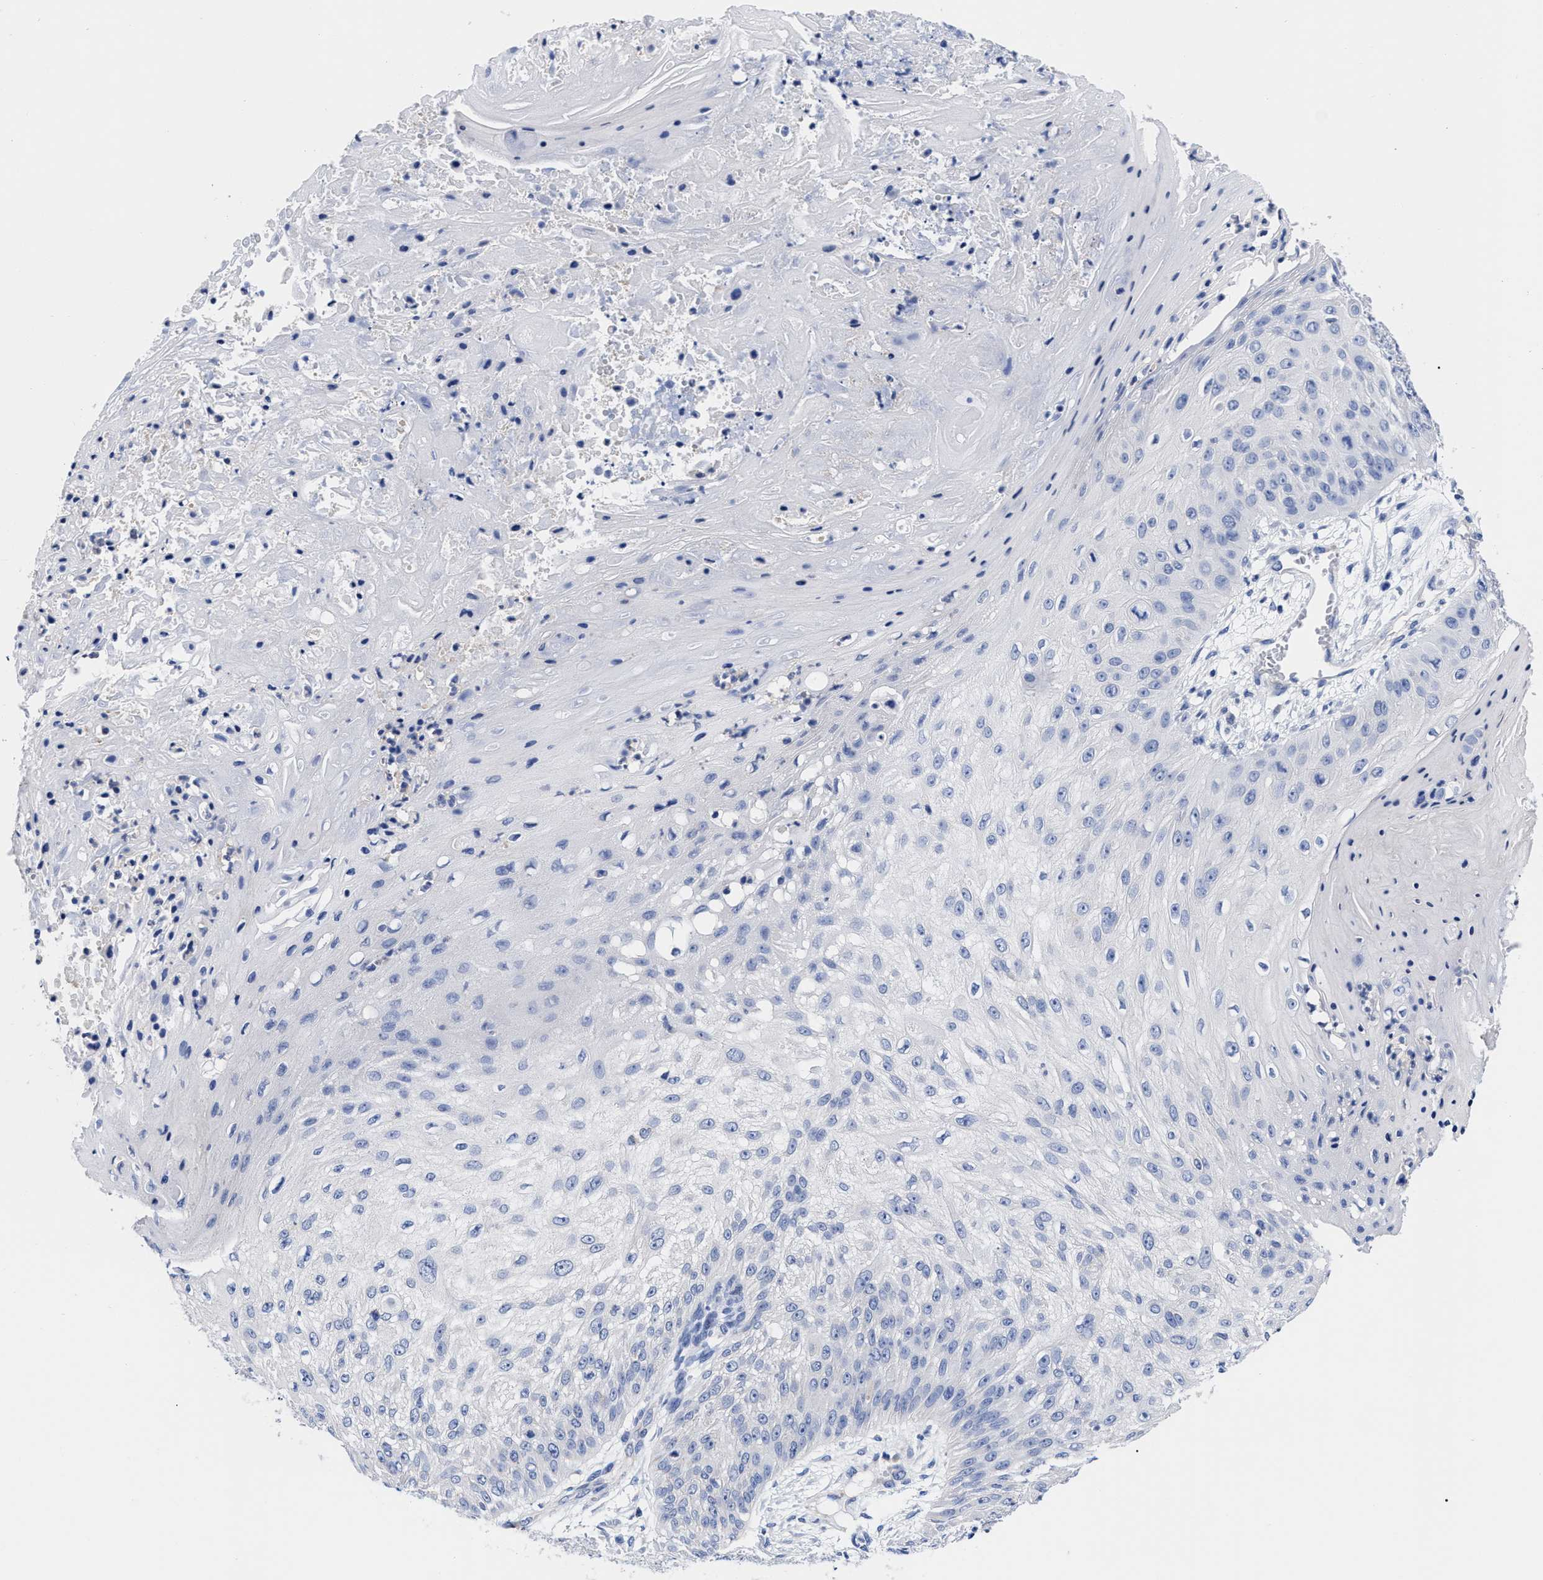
{"staining": {"intensity": "negative", "quantity": "none", "location": "none"}, "tissue": "skin cancer", "cell_type": "Tumor cells", "image_type": "cancer", "snomed": [{"axis": "morphology", "description": "Squamous cell carcinoma, NOS"}, {"axis": "topography", "description": "Skin"}], "caption": "There is no significant expression in tumor cells of skin cancer (squamous cell carcinoma).", "gene": "IRAG2", "patient": {"sex": "female", "age": 80}}